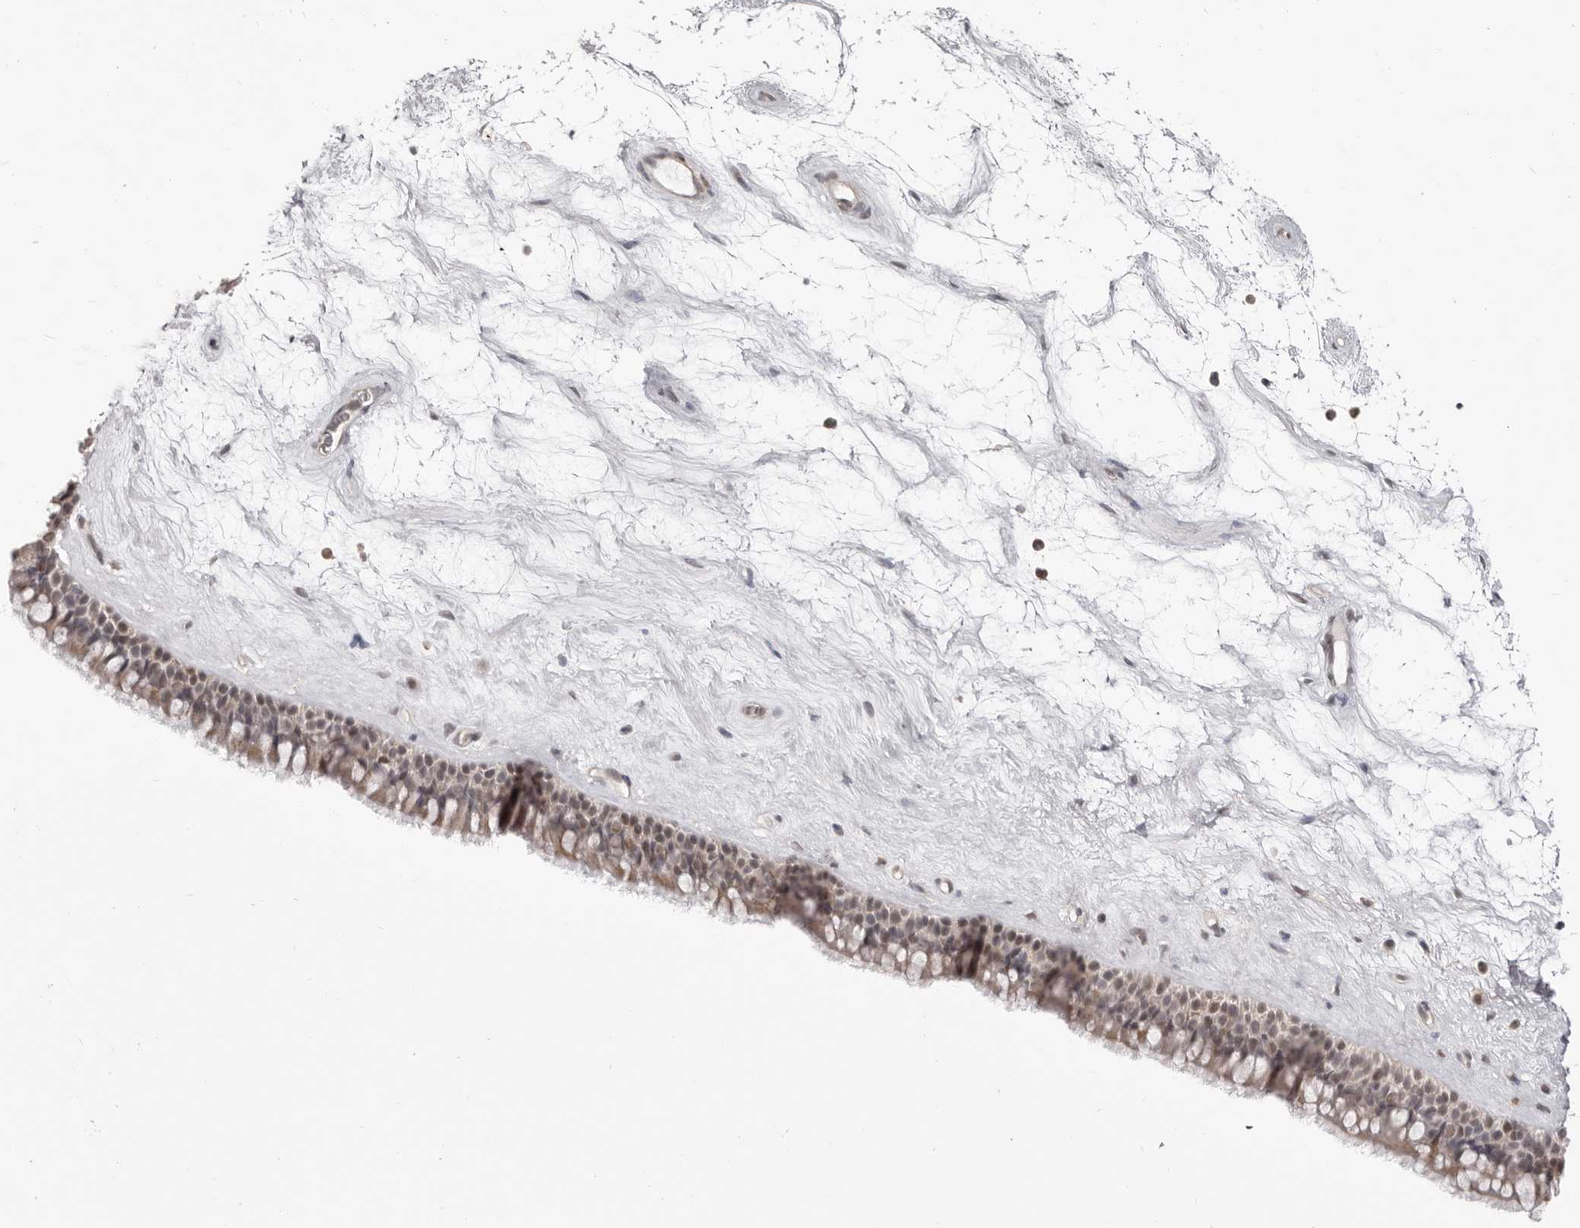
{"staining": {"intensity": "moderate", "quantity": "25%-75%", "location": "nuclear"}, "tissue": "nasopharynx", "cell_type": "Respiratory epithelial cells", "image_type": "normal", "snomed": [{"axis": "morphology", "description": "Normal tissue, NOS"}, {"axis": "topography", "description": "Nasopharynx"}], "caption": "DAB immunohistochemical staining of benign human nasopharynx shows moderate nuclear protein positivity in approximately 25%-75% of respiratory epithelial cells. The protein of interest is shown in brown color, while the nuclei are stained blue.", "gene": "RNF2", "patient": {"sex": "male", "age": 64}}